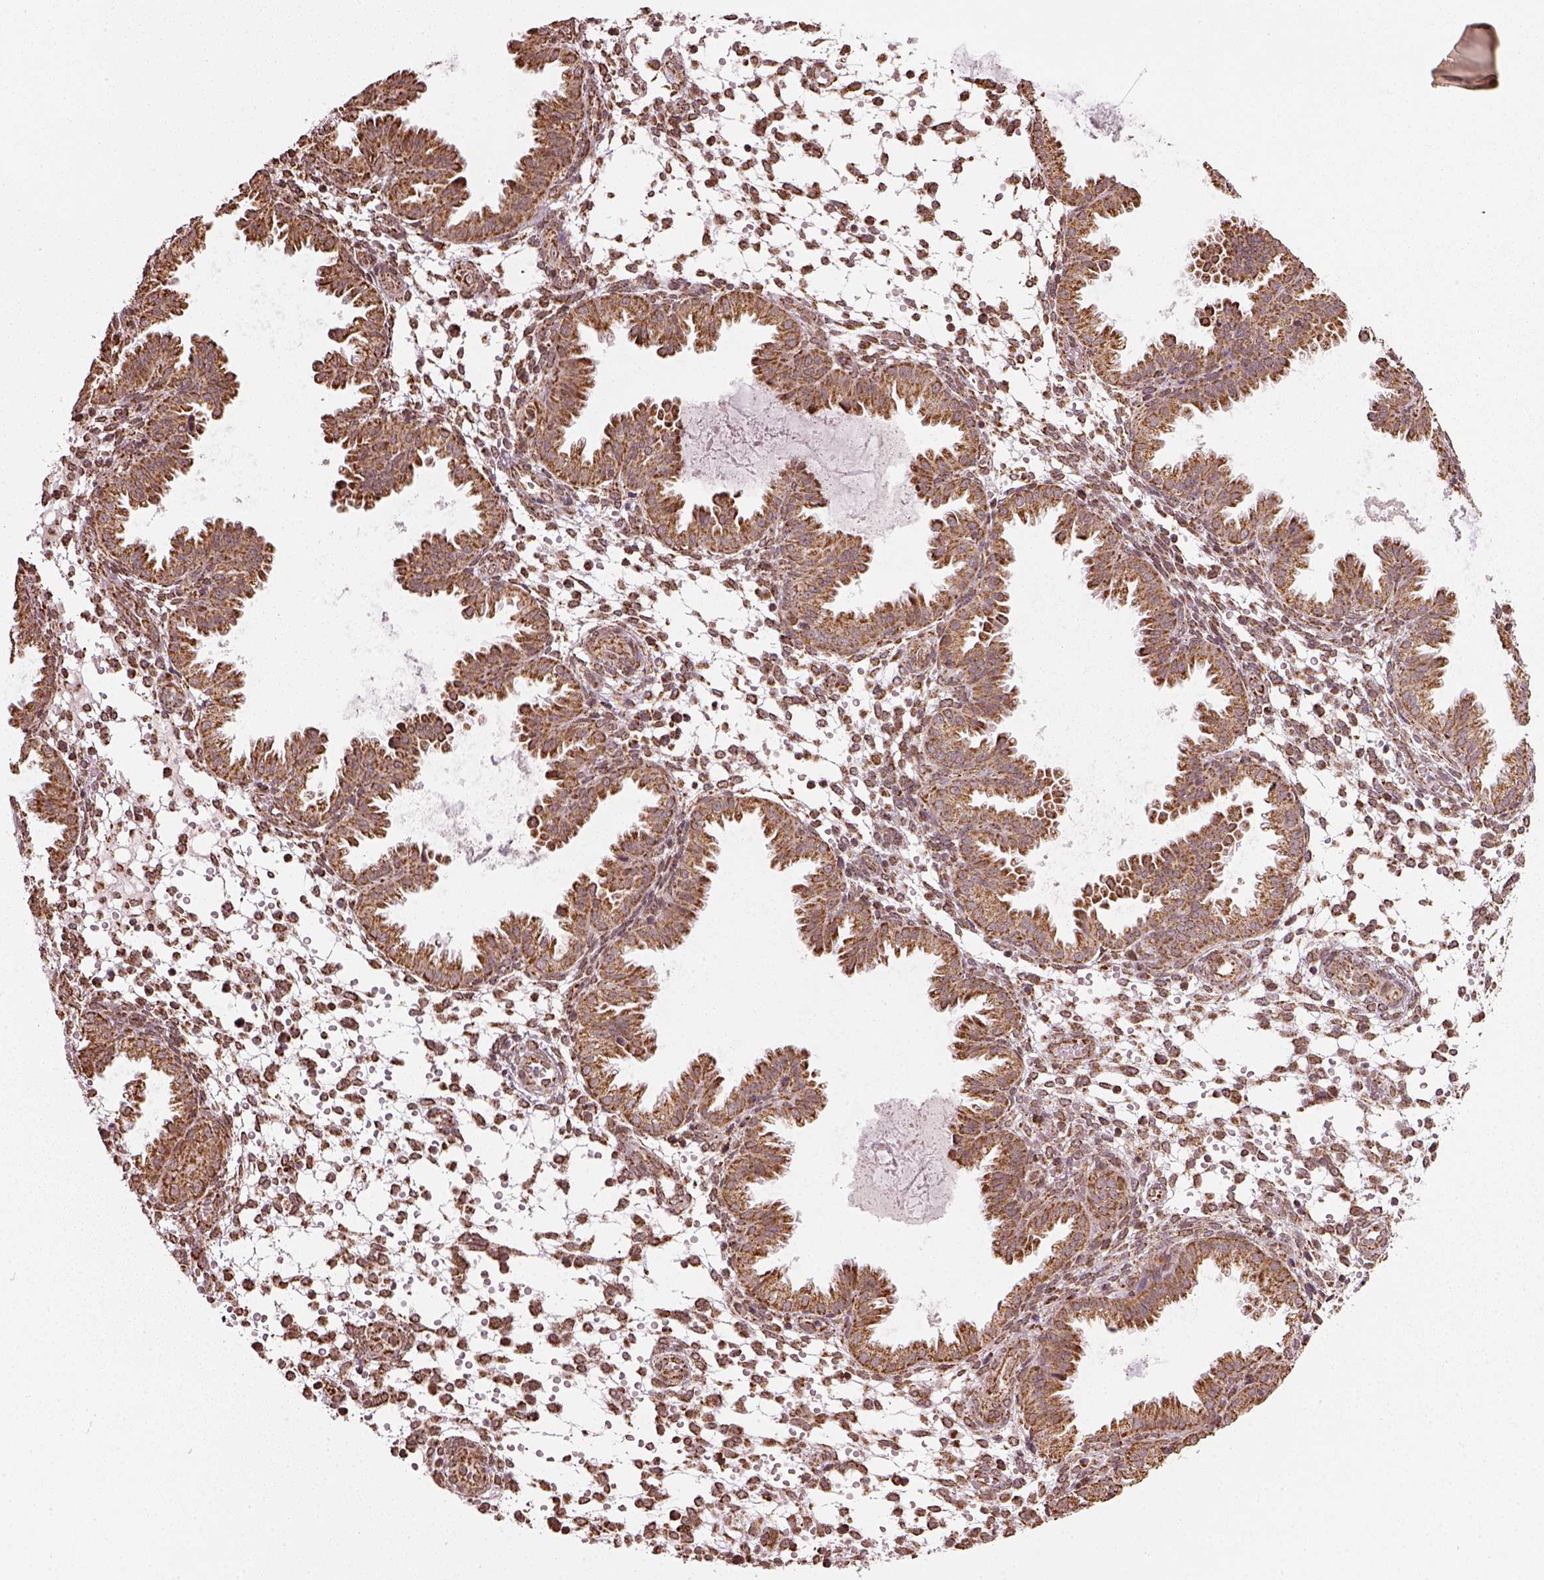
{"staining": {"intensity": "moderate", "quantity": ">75%", "location": "cytoplasmic/membranous"}, "tissue": "endometrium", "cell_type": "Cells in endometrial stroma", "image_type": "normal", "snomed": [{"axis": "morphology", "description": "Normal tissue, NOS"}, {"axis": "topography", "description": "Endometrium"}], "caption": "Immunohistochemistry (IHC) of unremarkable human endometrium demonstrates medium levels of moderate cytoplasmic/membranous staining in about >75% of cells in endometrial stroma. Ihc stains the protein in brown and the nuclei are stained blue.", "gene": "ACOT2", "patient": {"sex": "female", "age": 33}}